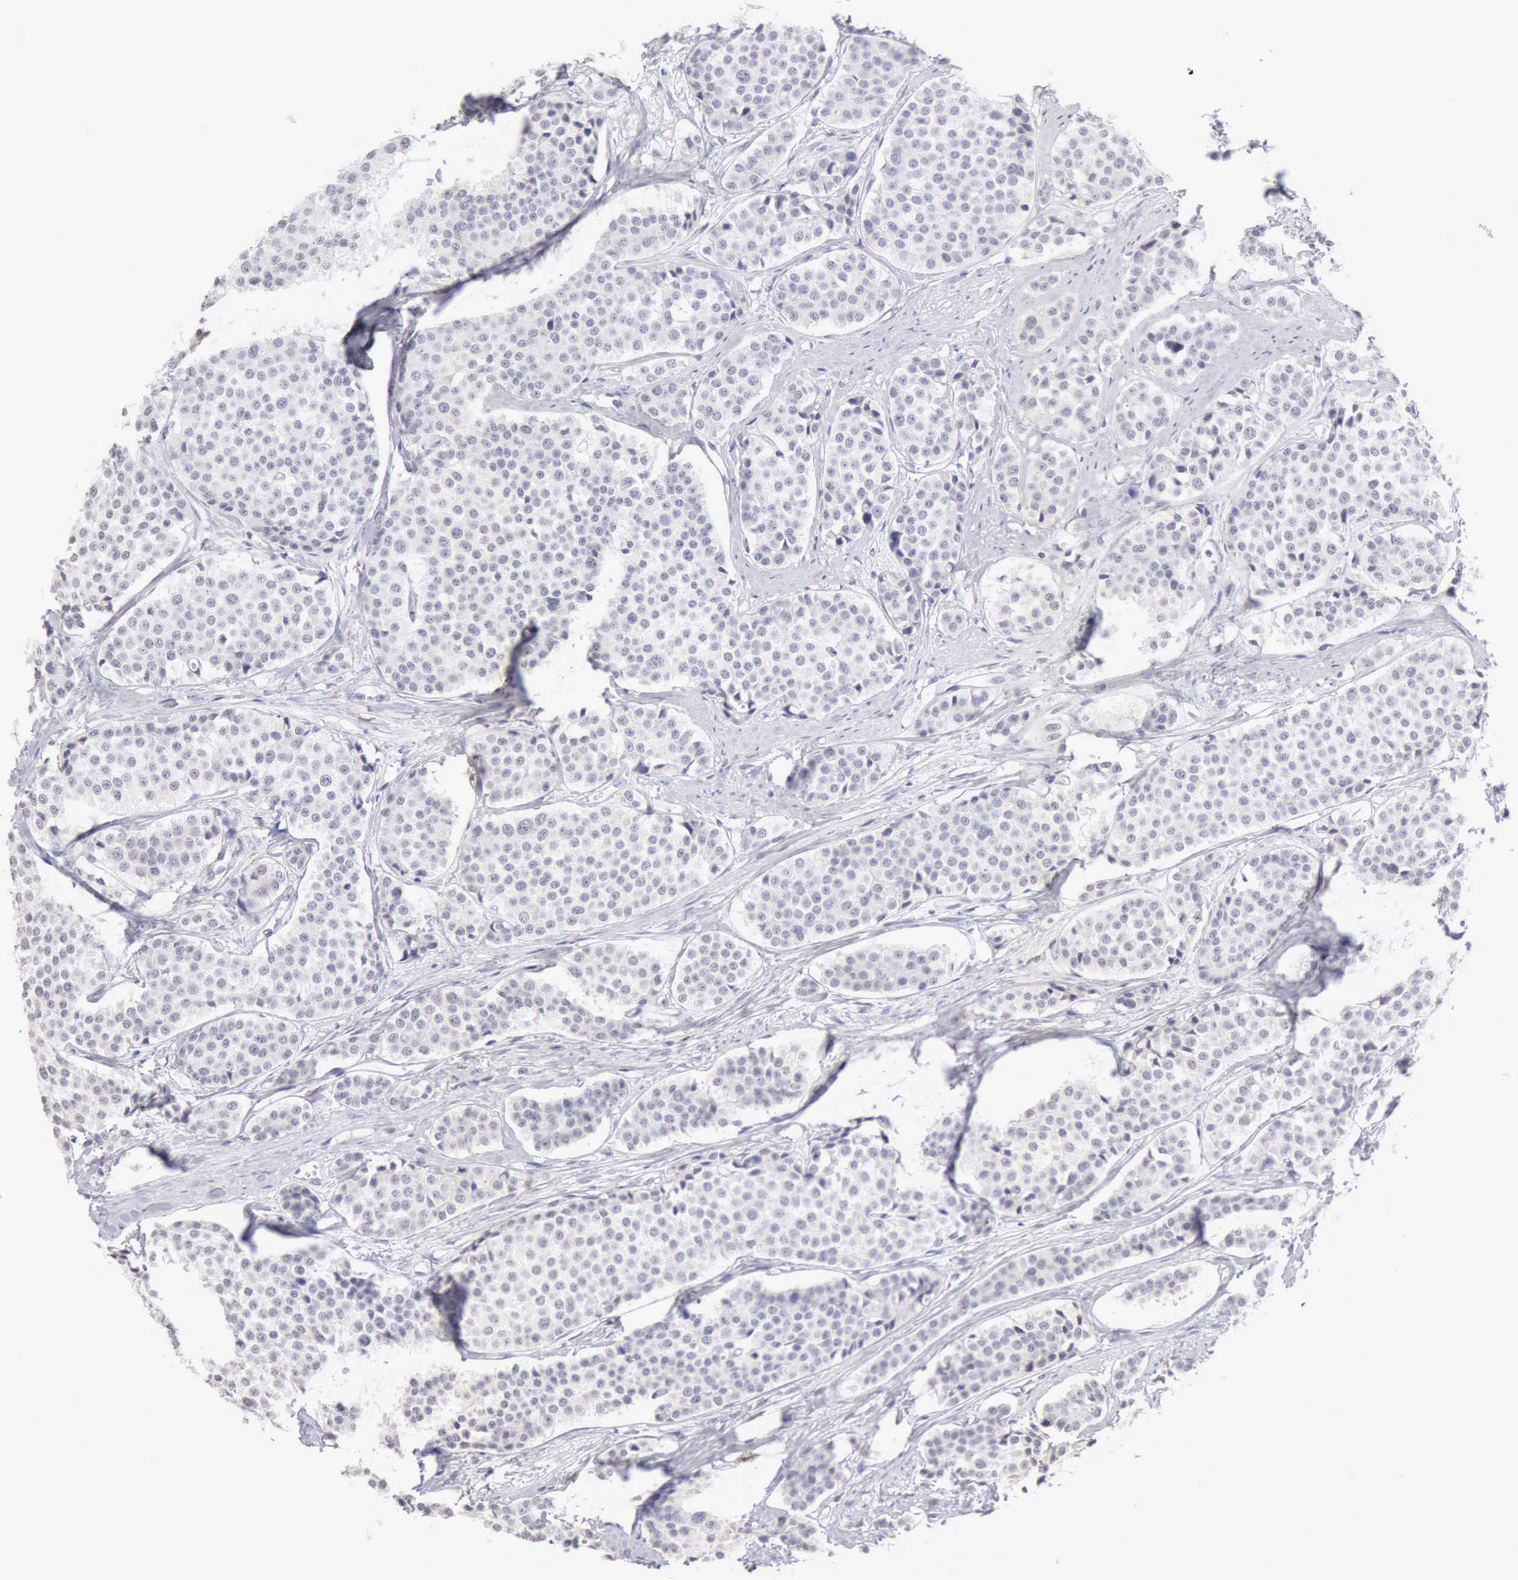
{"staining": {"intensity": "negative", "quantity": "none", "location": "none"}, "tissue": "carcinoid", "cell_type": "Tumor cells", "image_type": "cancer", "snomed": [{"axis": "morphology", "description": "Carcinoid, malignant, NOS"}, {"axis": "topography", "description": "Small intestine"}], "caption": "This histopathology image is of carcinoid (malignant) stained with immunohistochemistry (IHC) to label a protein in brown with the nuclei are counter-stained blue. There is no staining in tumor cells. (DAB immunohistochemistry visualized using brightfield microscopy, high magnification).", "gene": "RNASE1", "patient": {"sex": "male", "age": 60}}